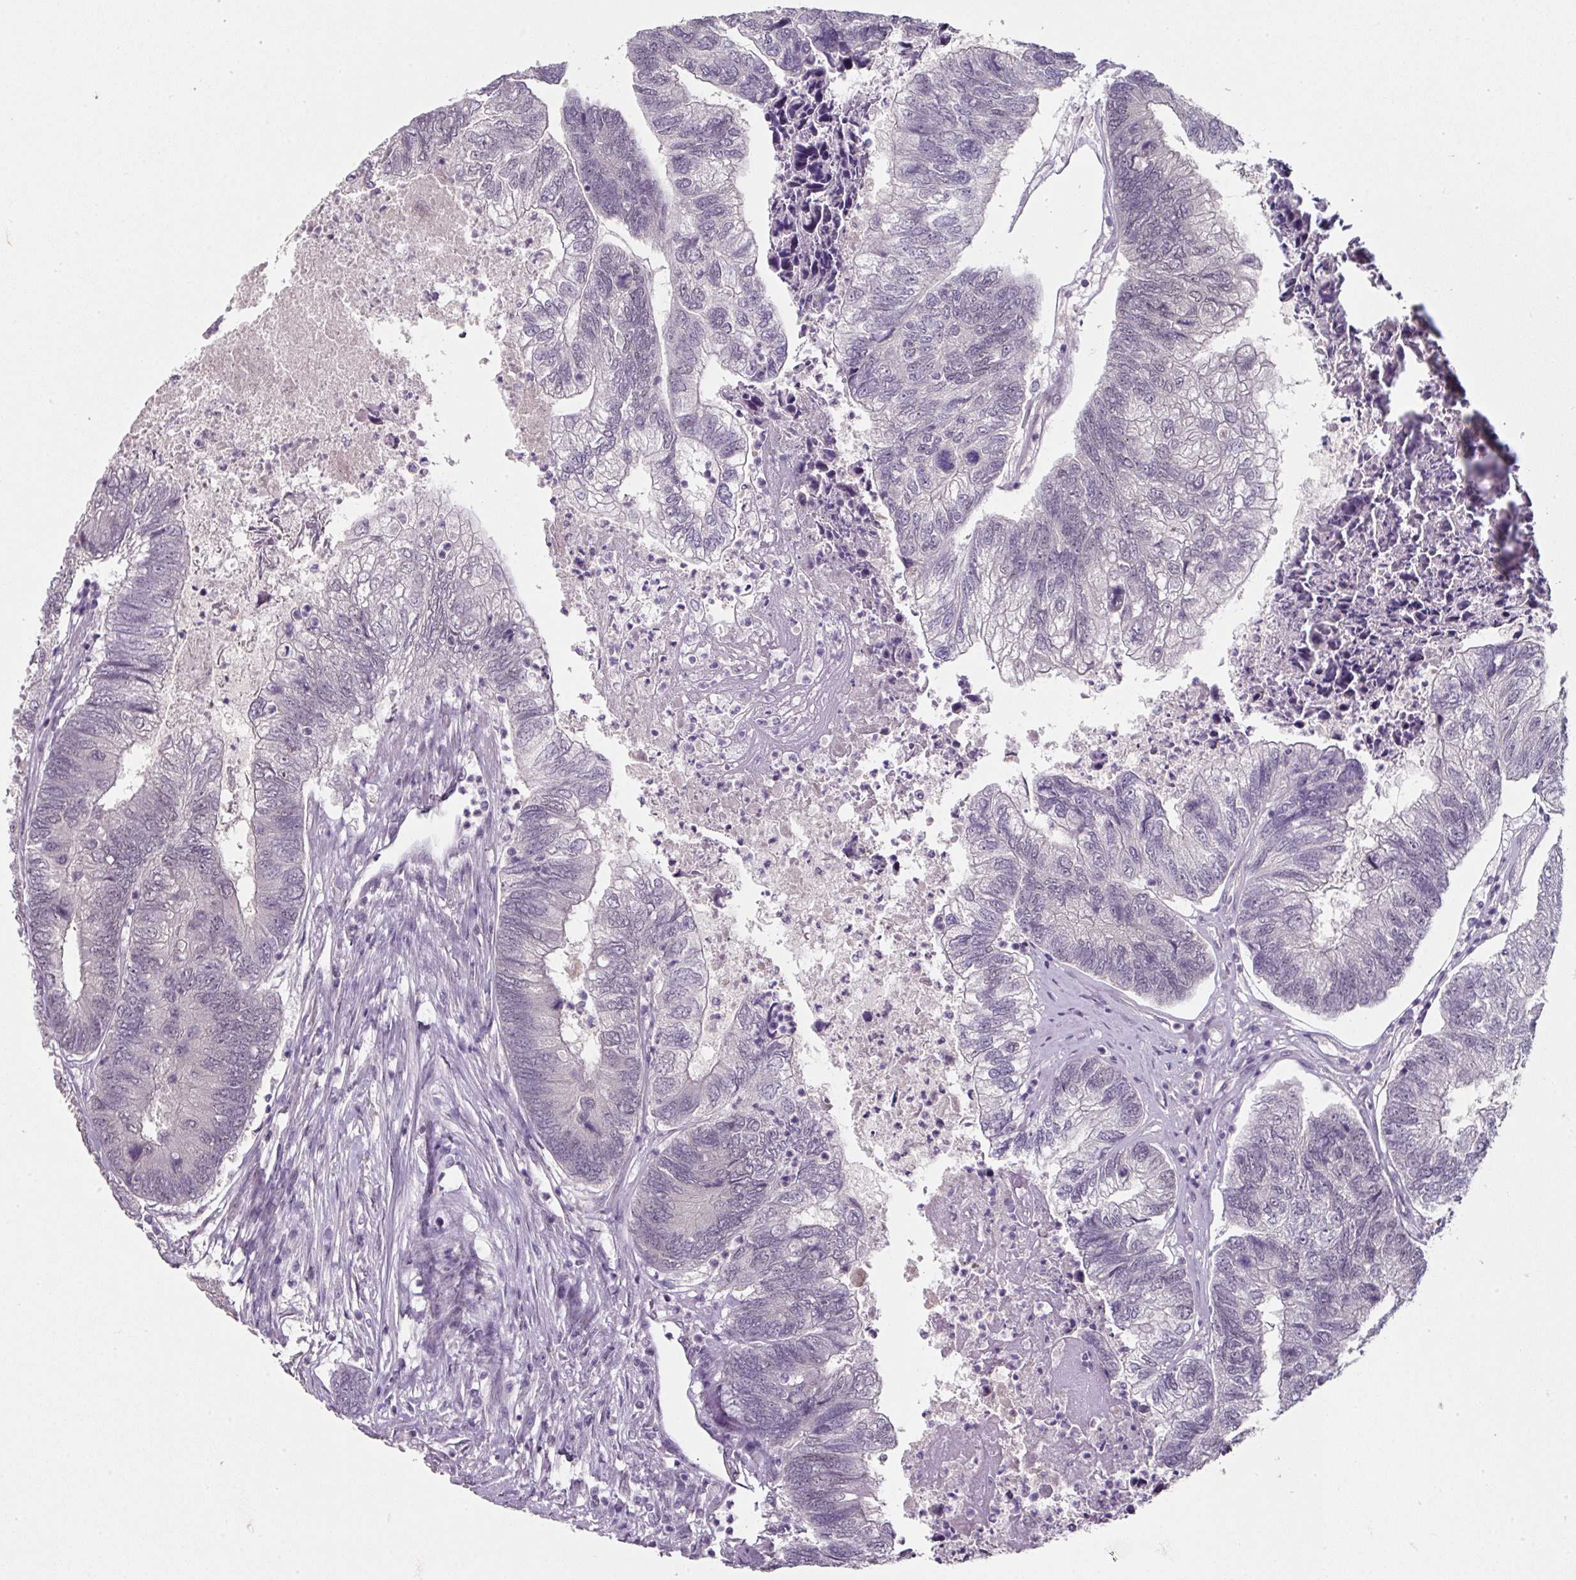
{"staining": {"intensity": "negative", "quantity": "none", "location": "none"}, "tissue": "colorectal cancer", "cell_type": "Tumor cells", "image_type": "cancer", "snomed": [{"axis": "morphology", "description": "Adenocarcinoma, NOS"}, {"axis": "topography", "description": "Colon"}], "caption": "This is an immunohistochemistry micrograph of adenocarcinoma (colorectal). There is no staining in tumor cells.", "gene": "ELK1", "patient": {"sex": "female", "age": 67}}